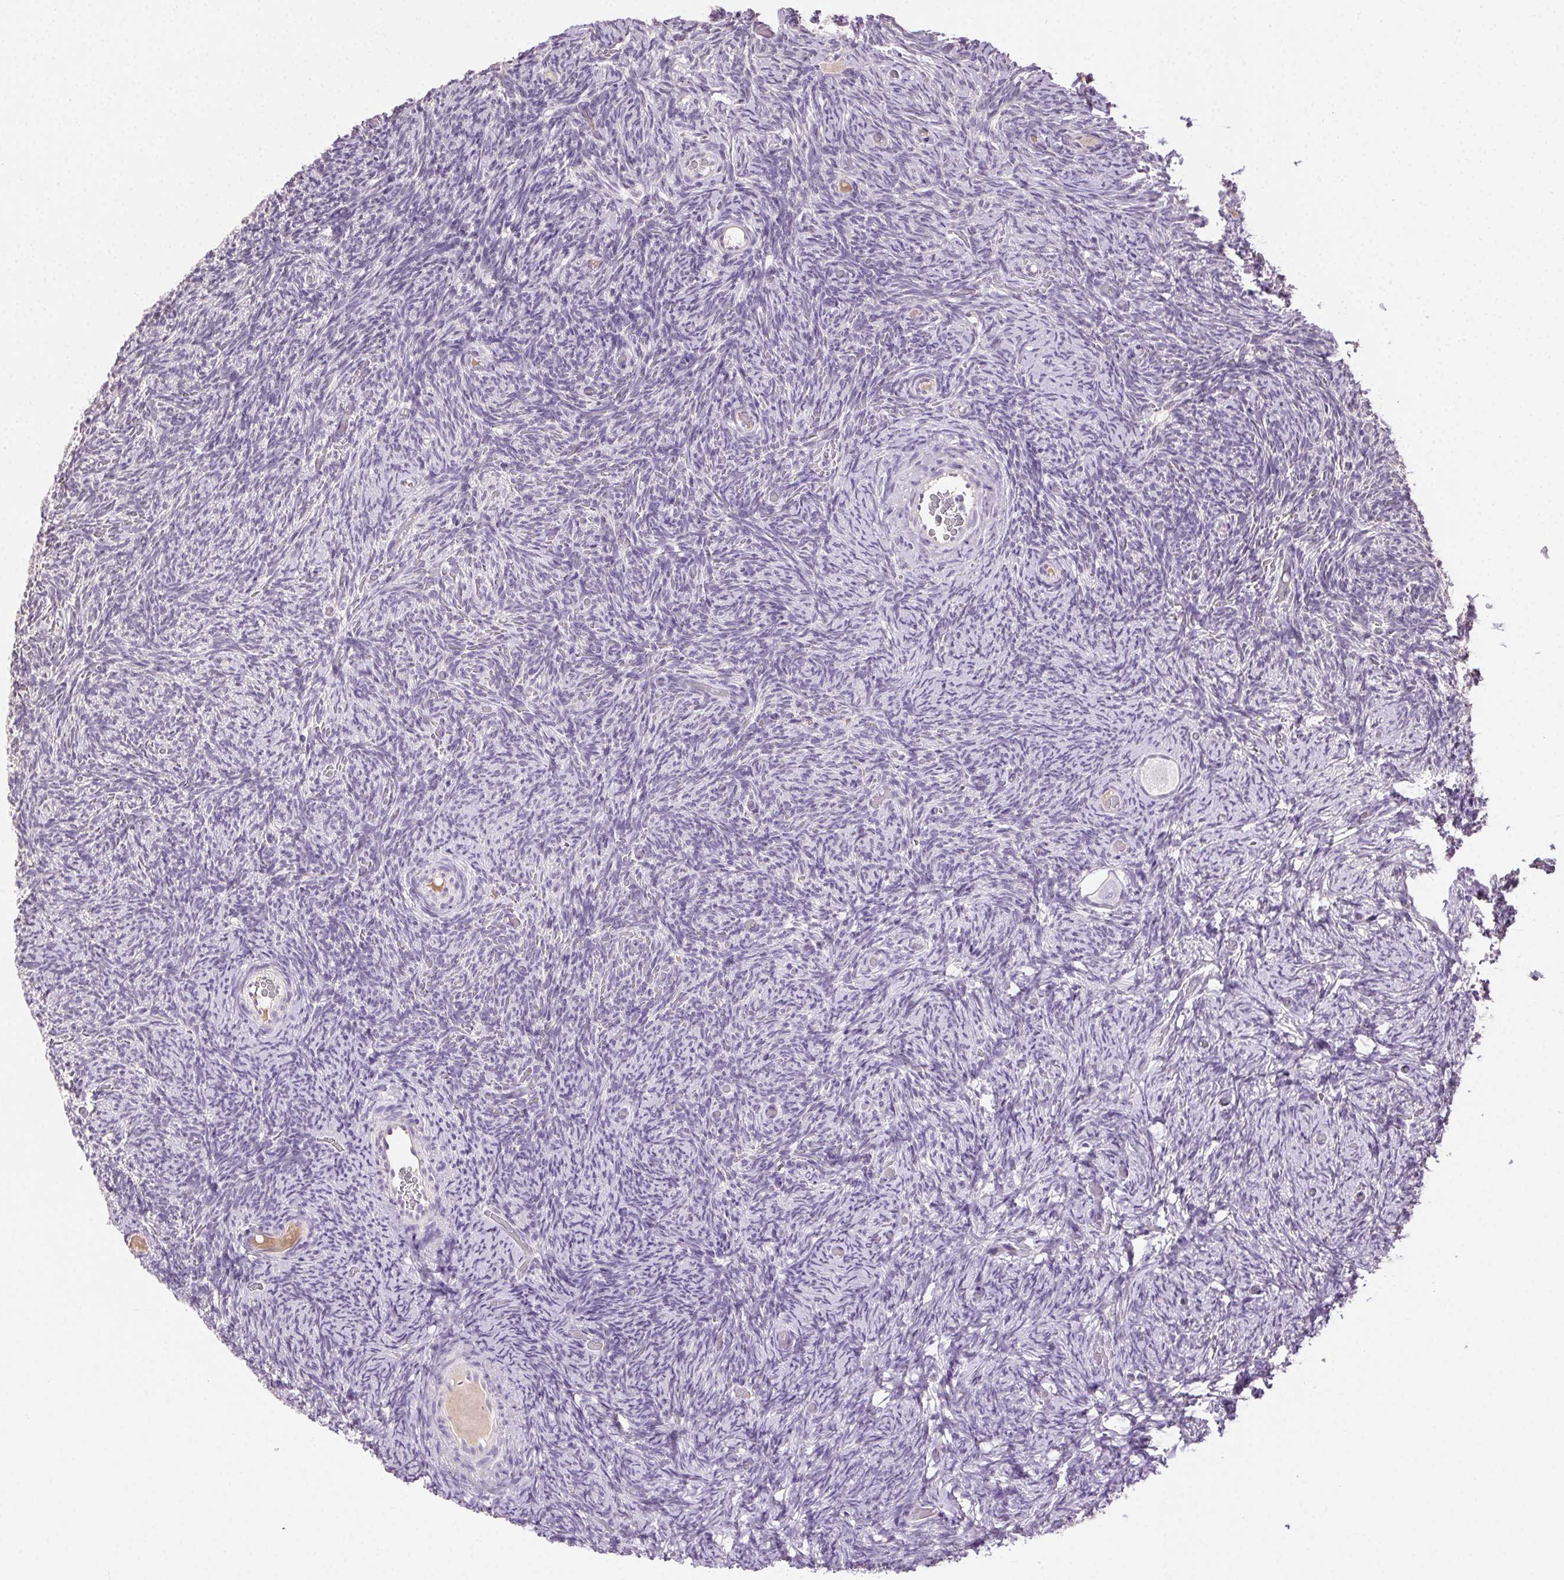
{"staining": {"intensity": "negative", "quantity": "none", "location": "none"}, "tissue": "ovary", "cell_type": "Follicle cells", "image_type": "normal", "snomed": [{"axis": "morphology", "description": "Normal tissue, NOS"}, {"axis": "topography", "description": "Ovary"}], "caption": "Benign ovary was stained to show a protein in brown. There is no significant positivity in follicle cells.", "gene": "SYCE2", "patient": {"sex": "female", "age": 34}}